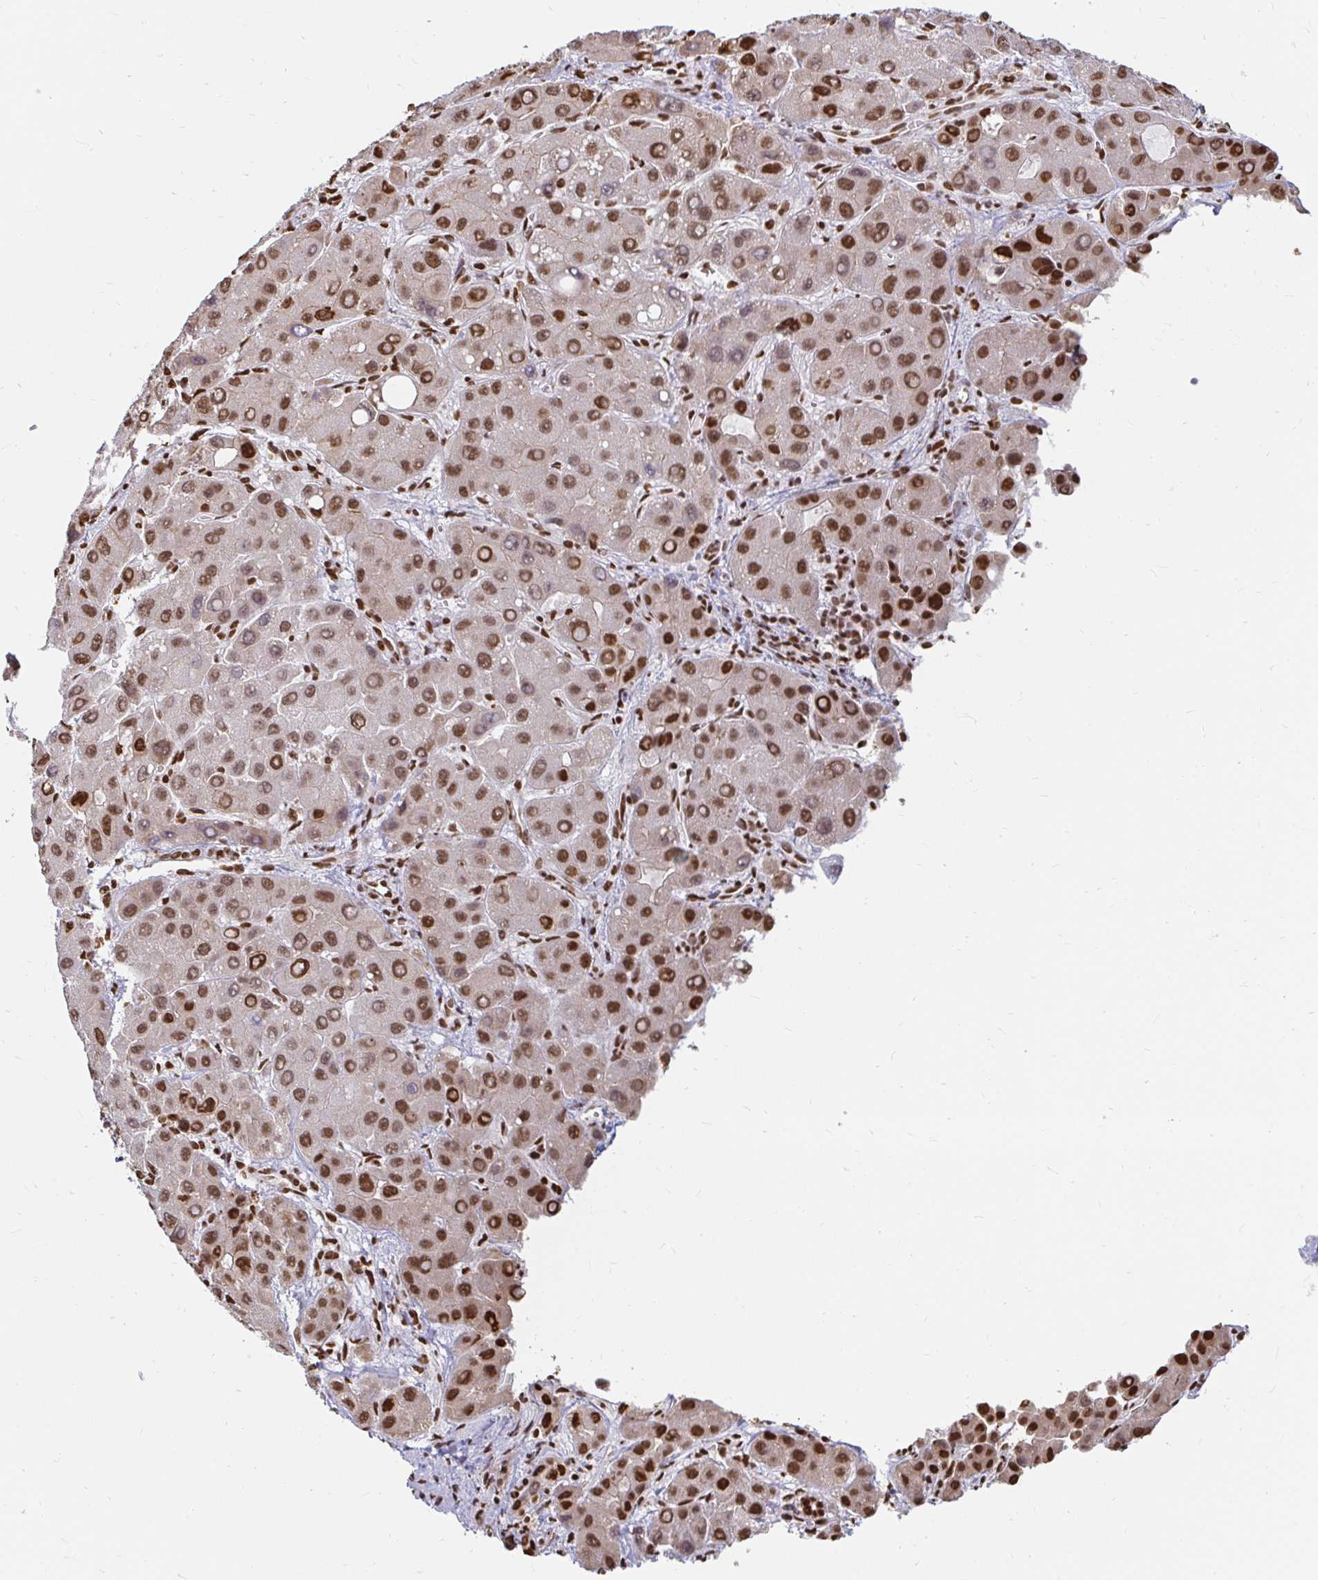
{"staining": {"intensity": "moderate", "quantity": ">75%", "location": "nuclear"}, "tissue": "liver cancer", "cell_type": "Tumor cells", "image_type": "cancer", "snomed": [{"axis": "morphology", "description": "Carcinoma, Hepatocellular, NOS"}, {"axis": "topography", "description": "Liver"}], "caption": "Liver hepatocellular carcinoma was stained to show a protein in brown. There is medium levels of moderate nuclear positivity in about >75% of tumor cells.", "gene": "HNRNPU", "patient": {"sex": "male", "age": 55}}